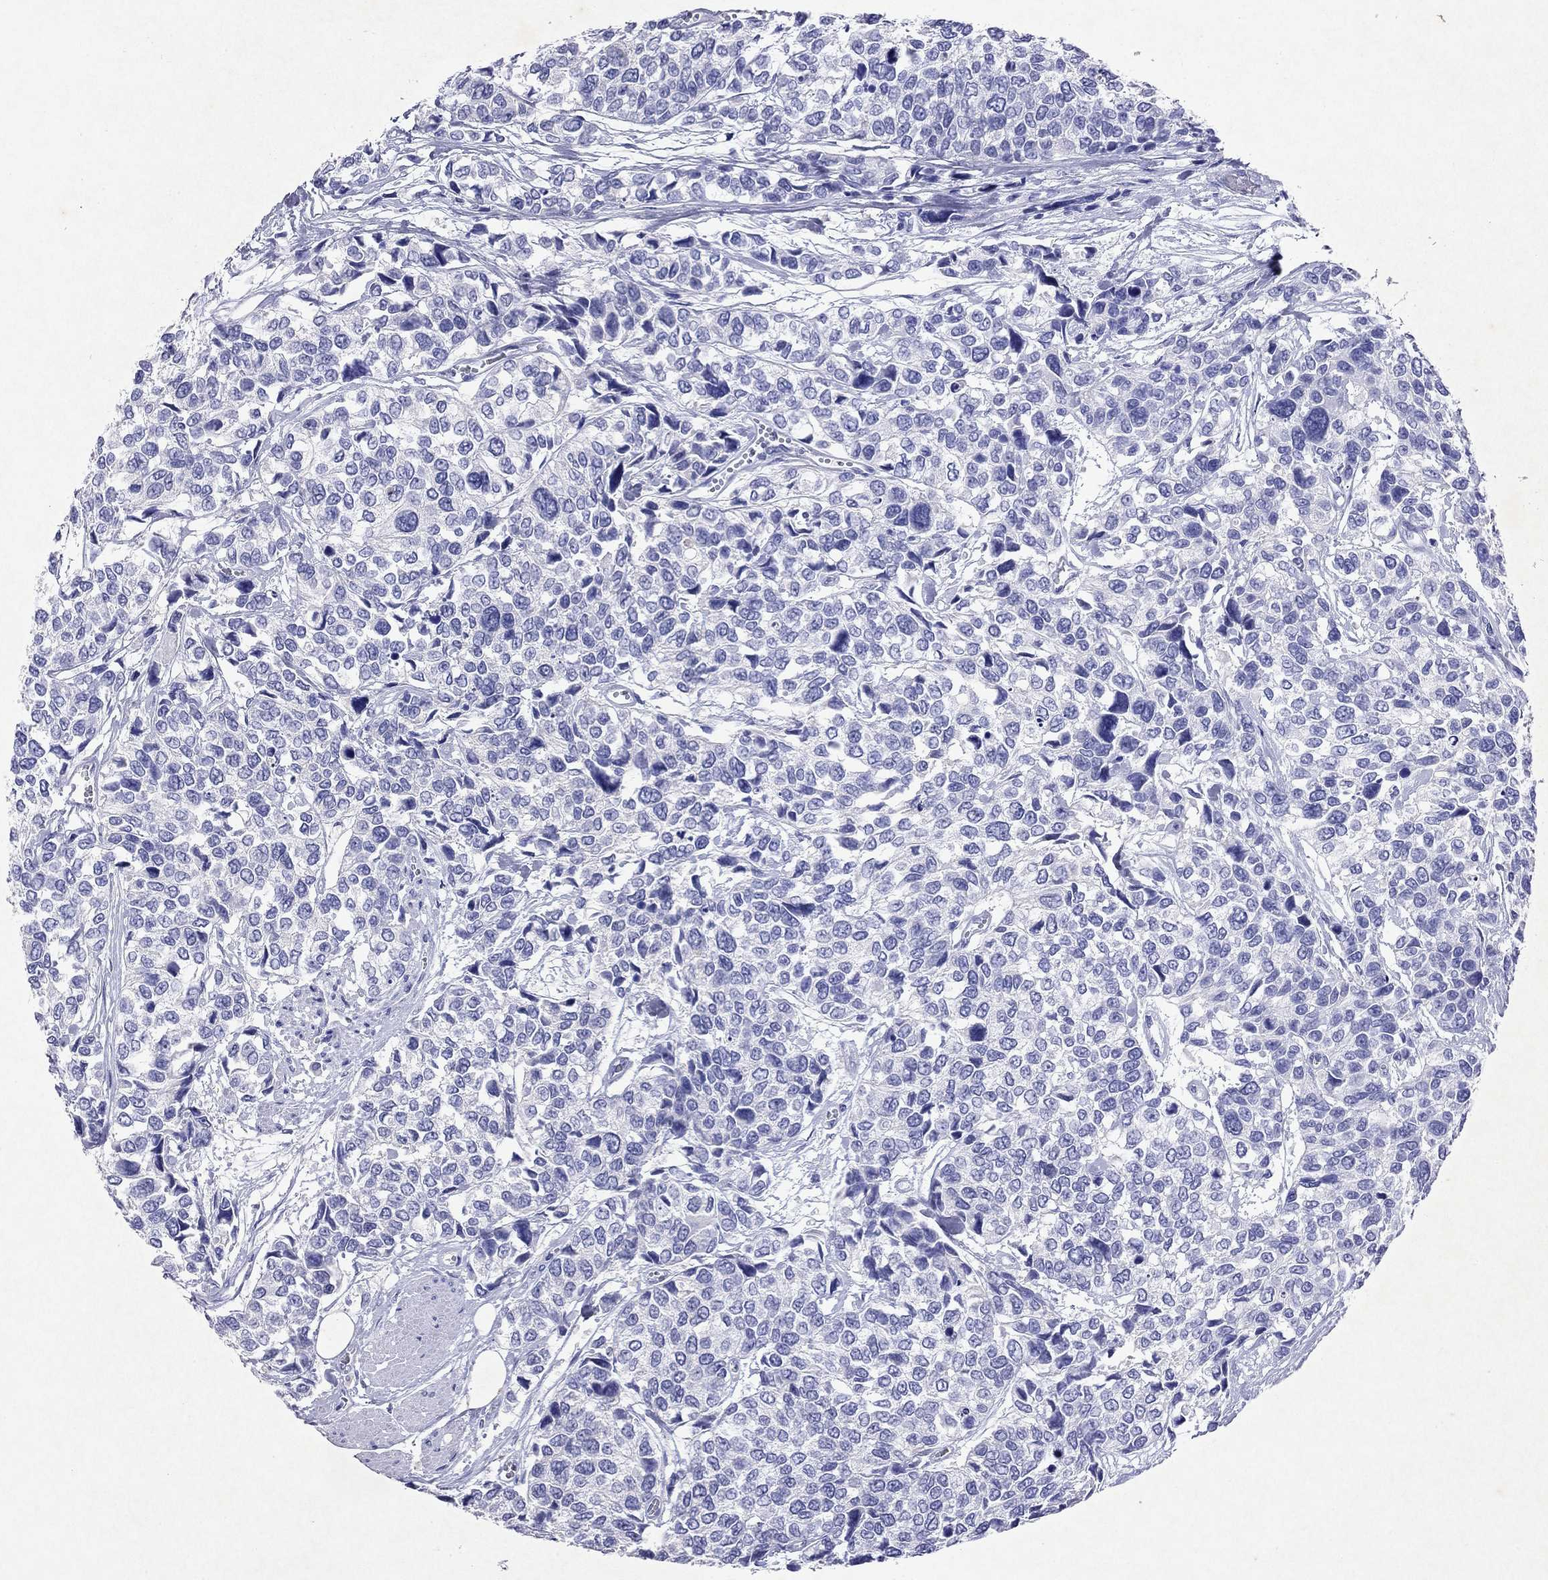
{"staining": {"intensity": "negative", "quantity": "none", "location": "none"}, "tissue": "urothelial cancer", "cell_type": "Tumor cells", "image_type": "cancer", "snomed": [{"axis": "morphology", "description": "Urothelial carcinoma, High grade"}, {"axis": "topography", "description": "Urinary bladder"}], "caption": "There is no significant positivity in tumor cells of urothelial cancer.", "gene": "ARMC12", "patient": {"sex": "male", "age": 77}}